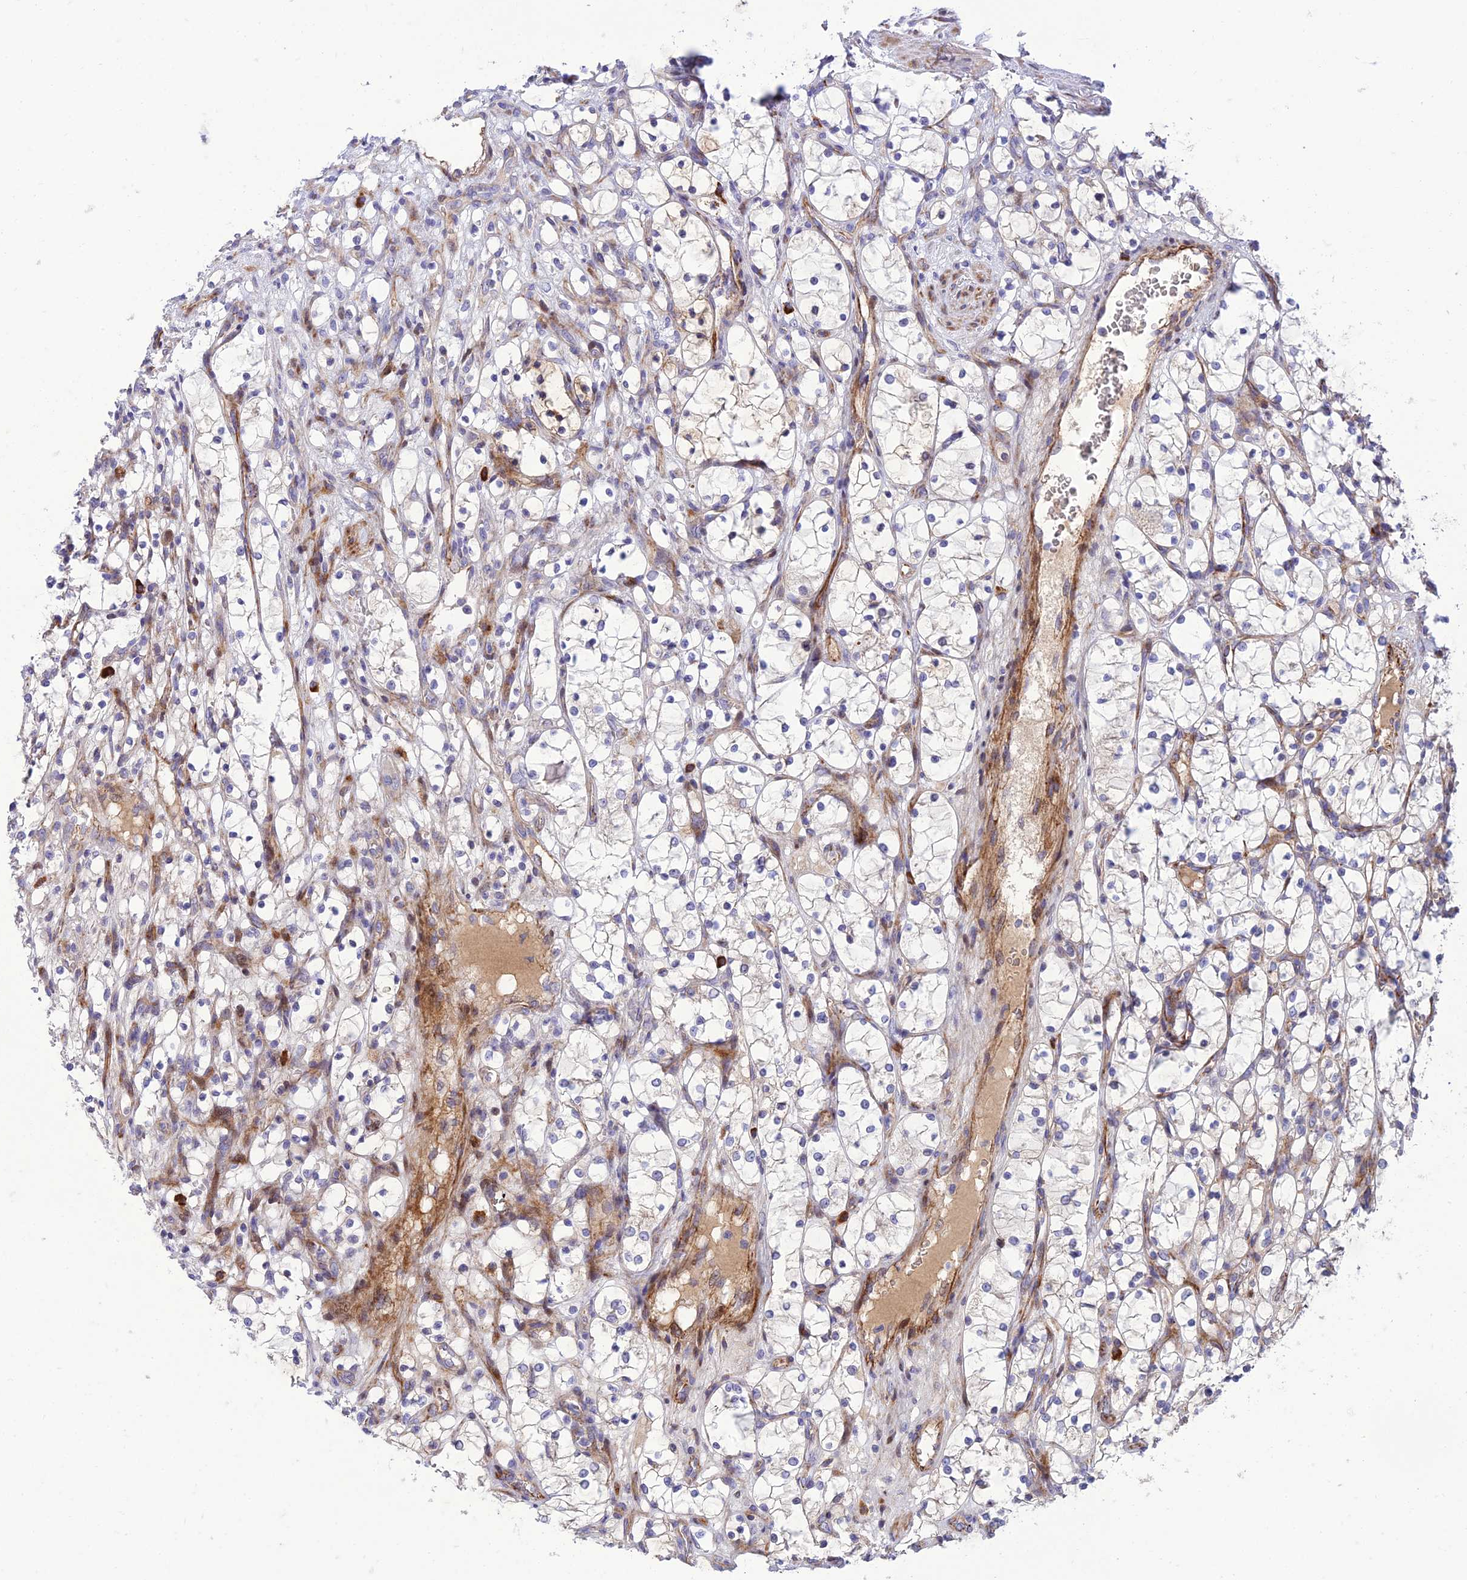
{"staining": {"intensity": "negative", "quantity": "none", "location": "none"}, "tissue": "renal cancer", "cell_type": "Tumor cells", "image_type": "cancer", "snomed": [{"axis": "morphology", "description": "Adenocarcinoma, NOS"}, {"axis": "topography", "description": "Kidney"}], "caption": "This photomicrograph is of renal cancer (adenocarcinoma) stained with IHC to label a protein in brown with the nuclei are counter-stained blue. There is no positivity in tumor cells.", "gene": "SEL1L3", "patient": {"sex": "female", "age": 69}}